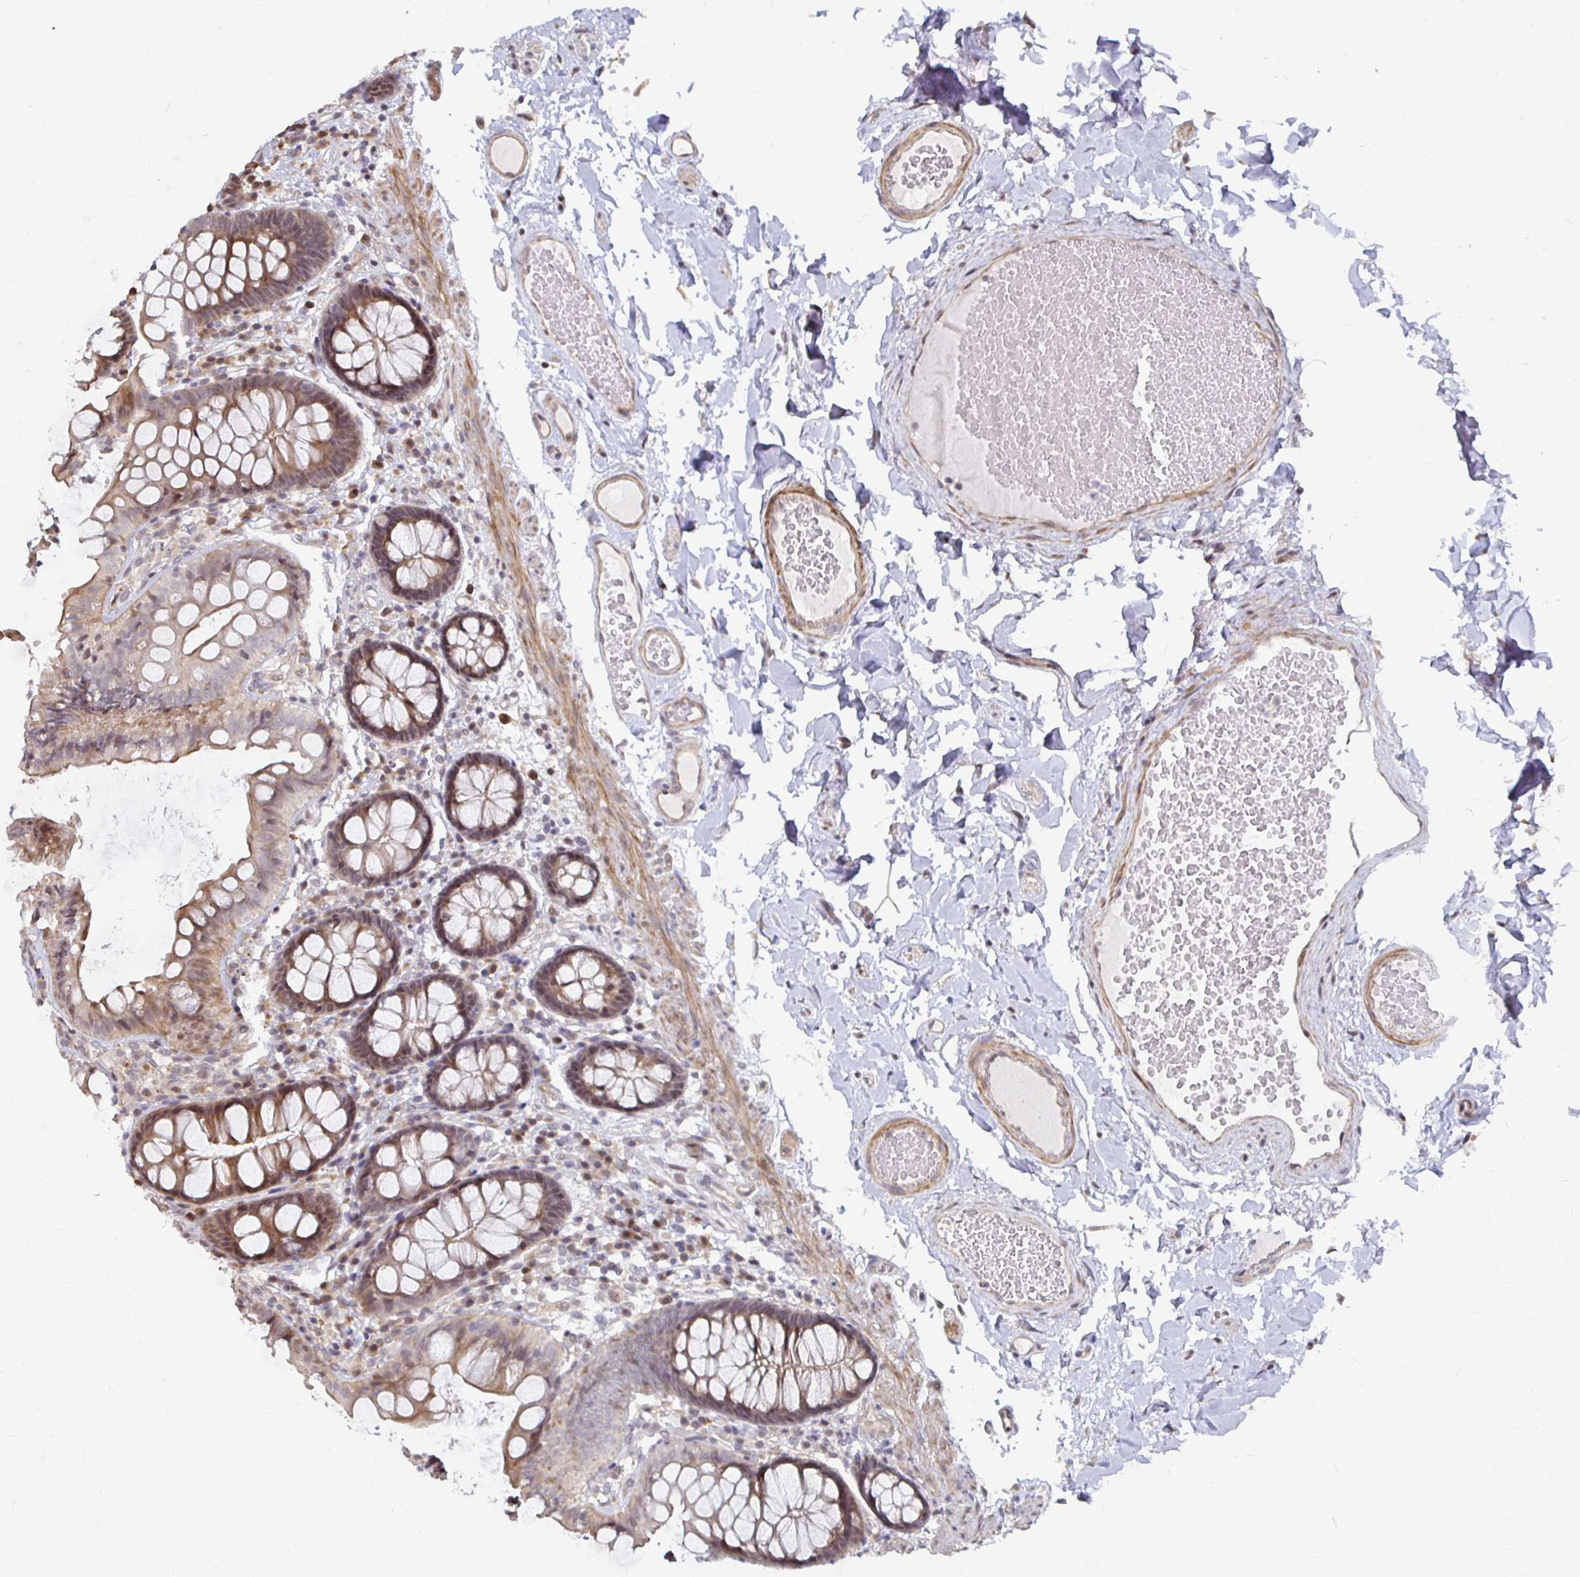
{"staining": {"intensity": "weak", "quantity": ">75%", "location": "cytoplasmic/membranous"}, "tissue": "colon", "cell_type": "Endothelial cells", "image_type": "normal", "snomed": [{"axis": "morphology", "description": "Normal tissue, NOS"}, {"axis": "topography", "description": "Colon"}], "caption": "Human colon stained with a brown dye displays weak cytoplasmic/membranous positive staining in about >75% of endothelial cells.", "gene": "CAPN11", "patient": {"sex": "male", "age": 84}}